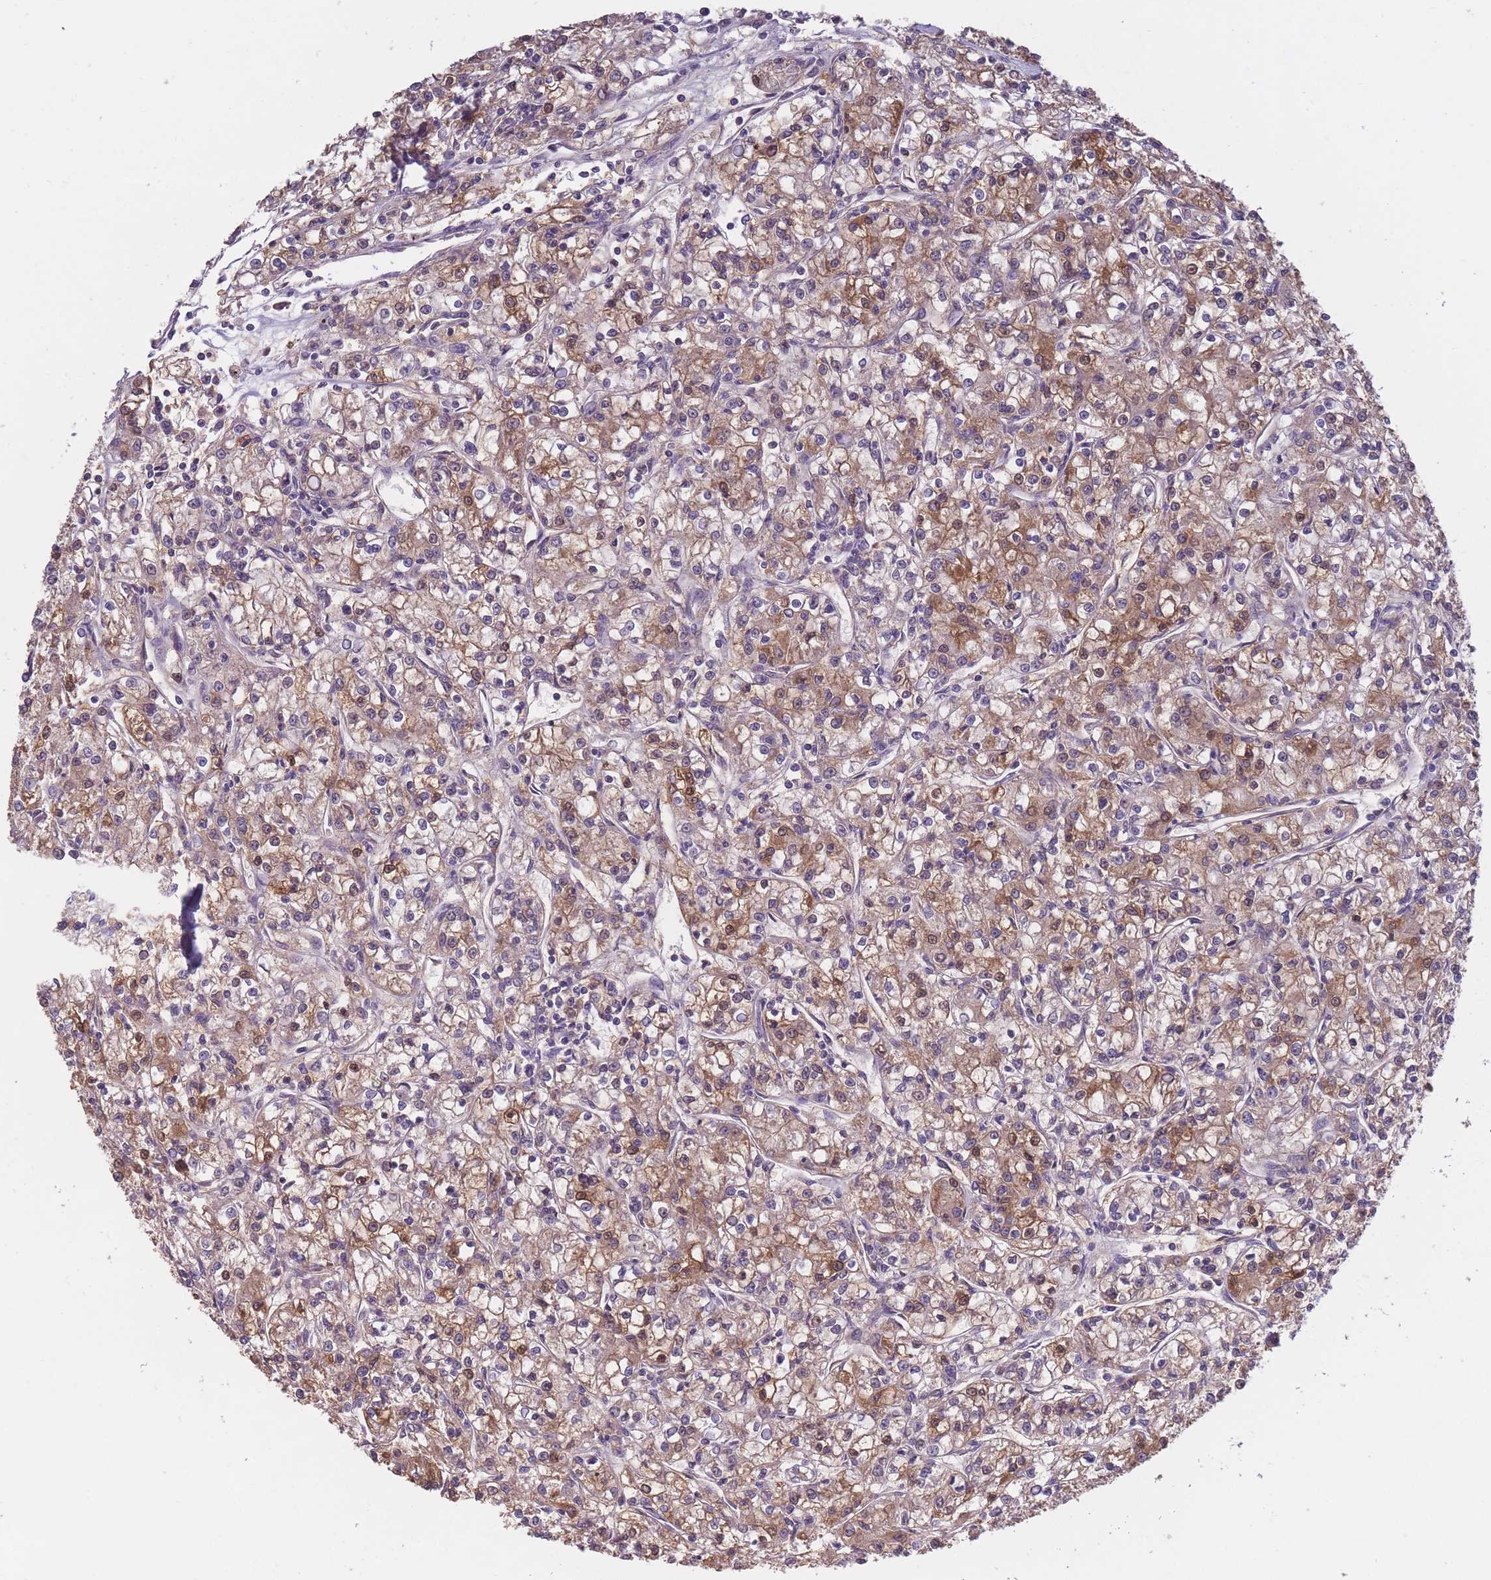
{"staining": {"intensity": "moderate", "quantity": ">75%", "location": "cytoplasmic/membranous"}, "tissue": "renal cancer", "cell_type": "Tumor cells", "image_type": "cancer", "snomed": [{"axis": "morphology", "description": "Adenocarcinoma, NOS"}, {"axis": "topography", "description": "Kidney"}], "caption": "IHC micrograph of neoplastic tissue: human renal cancer (adenocarcinoma) stained using immunohistochemistry (IHC) shows medium levels of moderate protein expression localized specifically in the cytoplasmic/membranous of tumor cells, appearing as a cytoplasmic/membranous brown color.", "gene": "KIAA1755", "patient": {"sex": "female", "age": 59}}